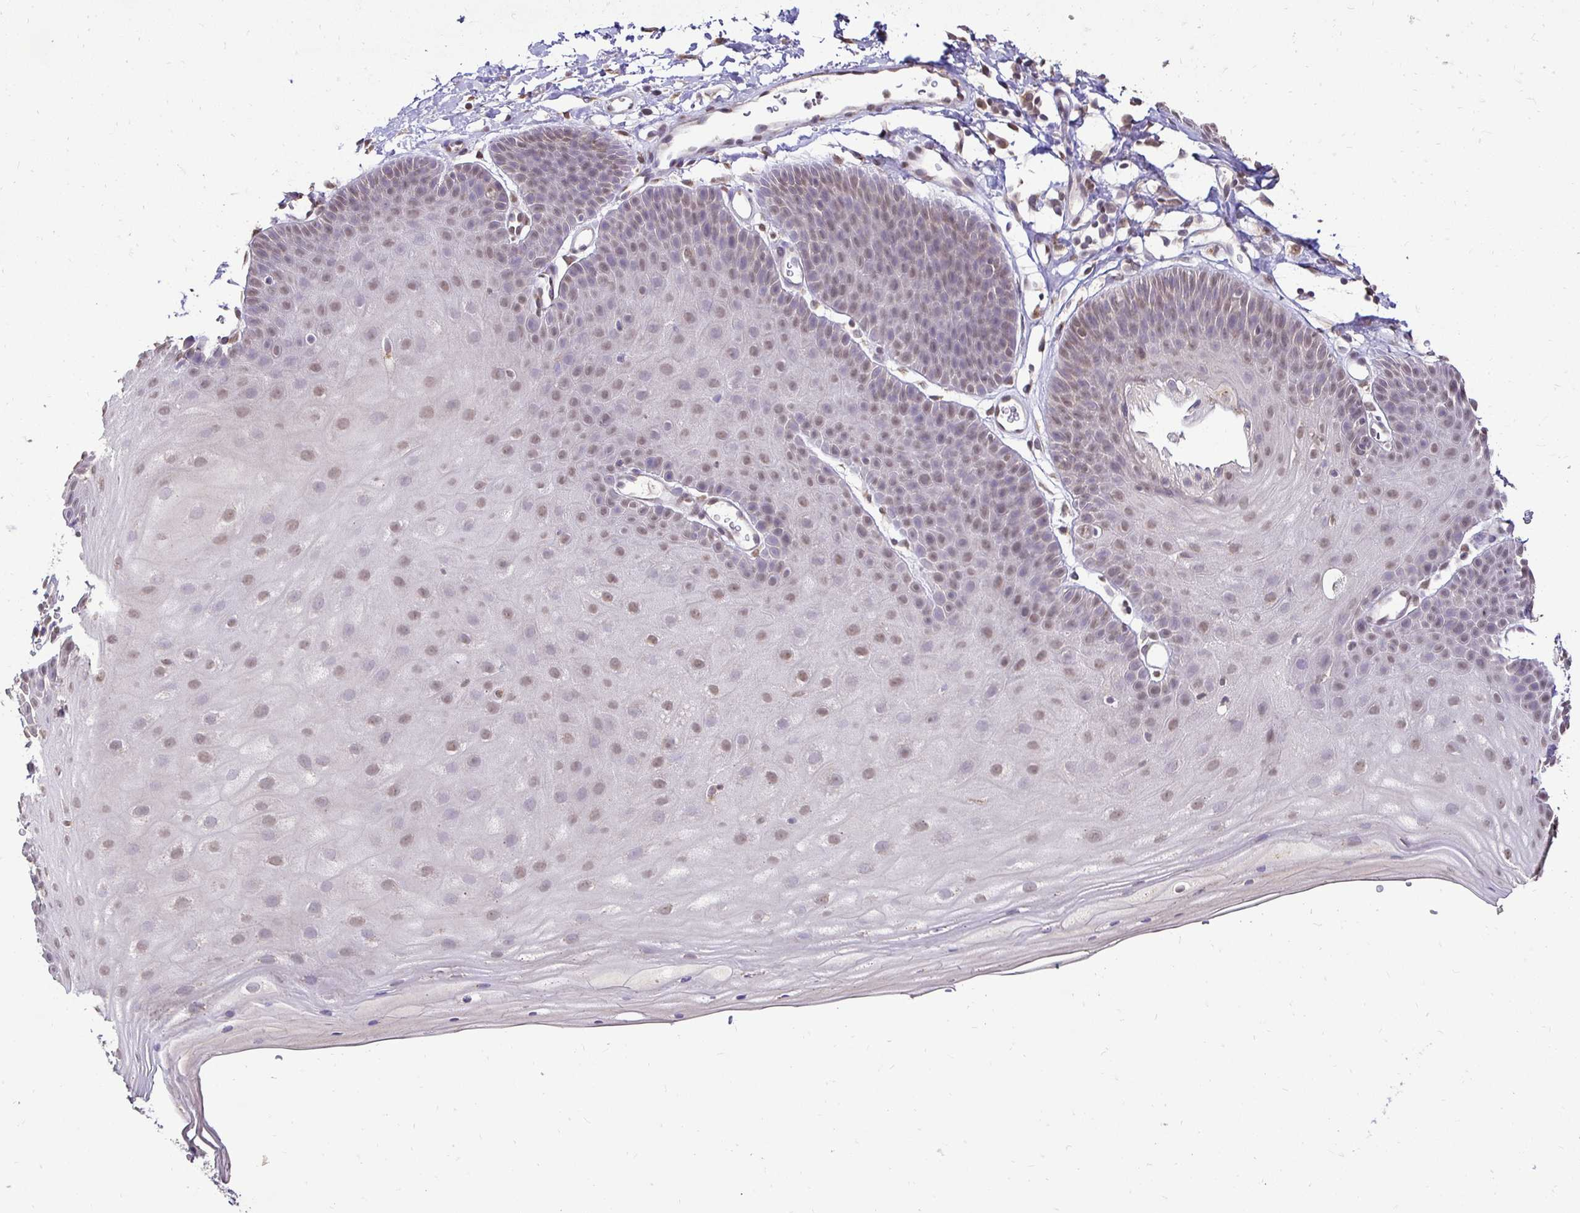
{"staining": {"intensity": "weak", "quantity": "25%-75%", "location": "nuclear"}, "tissue": "skin", "cell_type": "Epidermal cells", "image_type": "normal", "snomed": [{"axis": "morphology", "description": "Normal tissue, NOS"}, {"axis": "topography", "description": "Anal"}], "caption": "Immunohistochemistry image of benign skin: skin stained using immunohistochemistry (IHC) shows low levels of weak protein expression localized specifically in the nuclear of epidermal cells, appearing as a nuclear brown color.", "gene": "RHEBL1", "patient": {"sex": "male", "age": 53}}